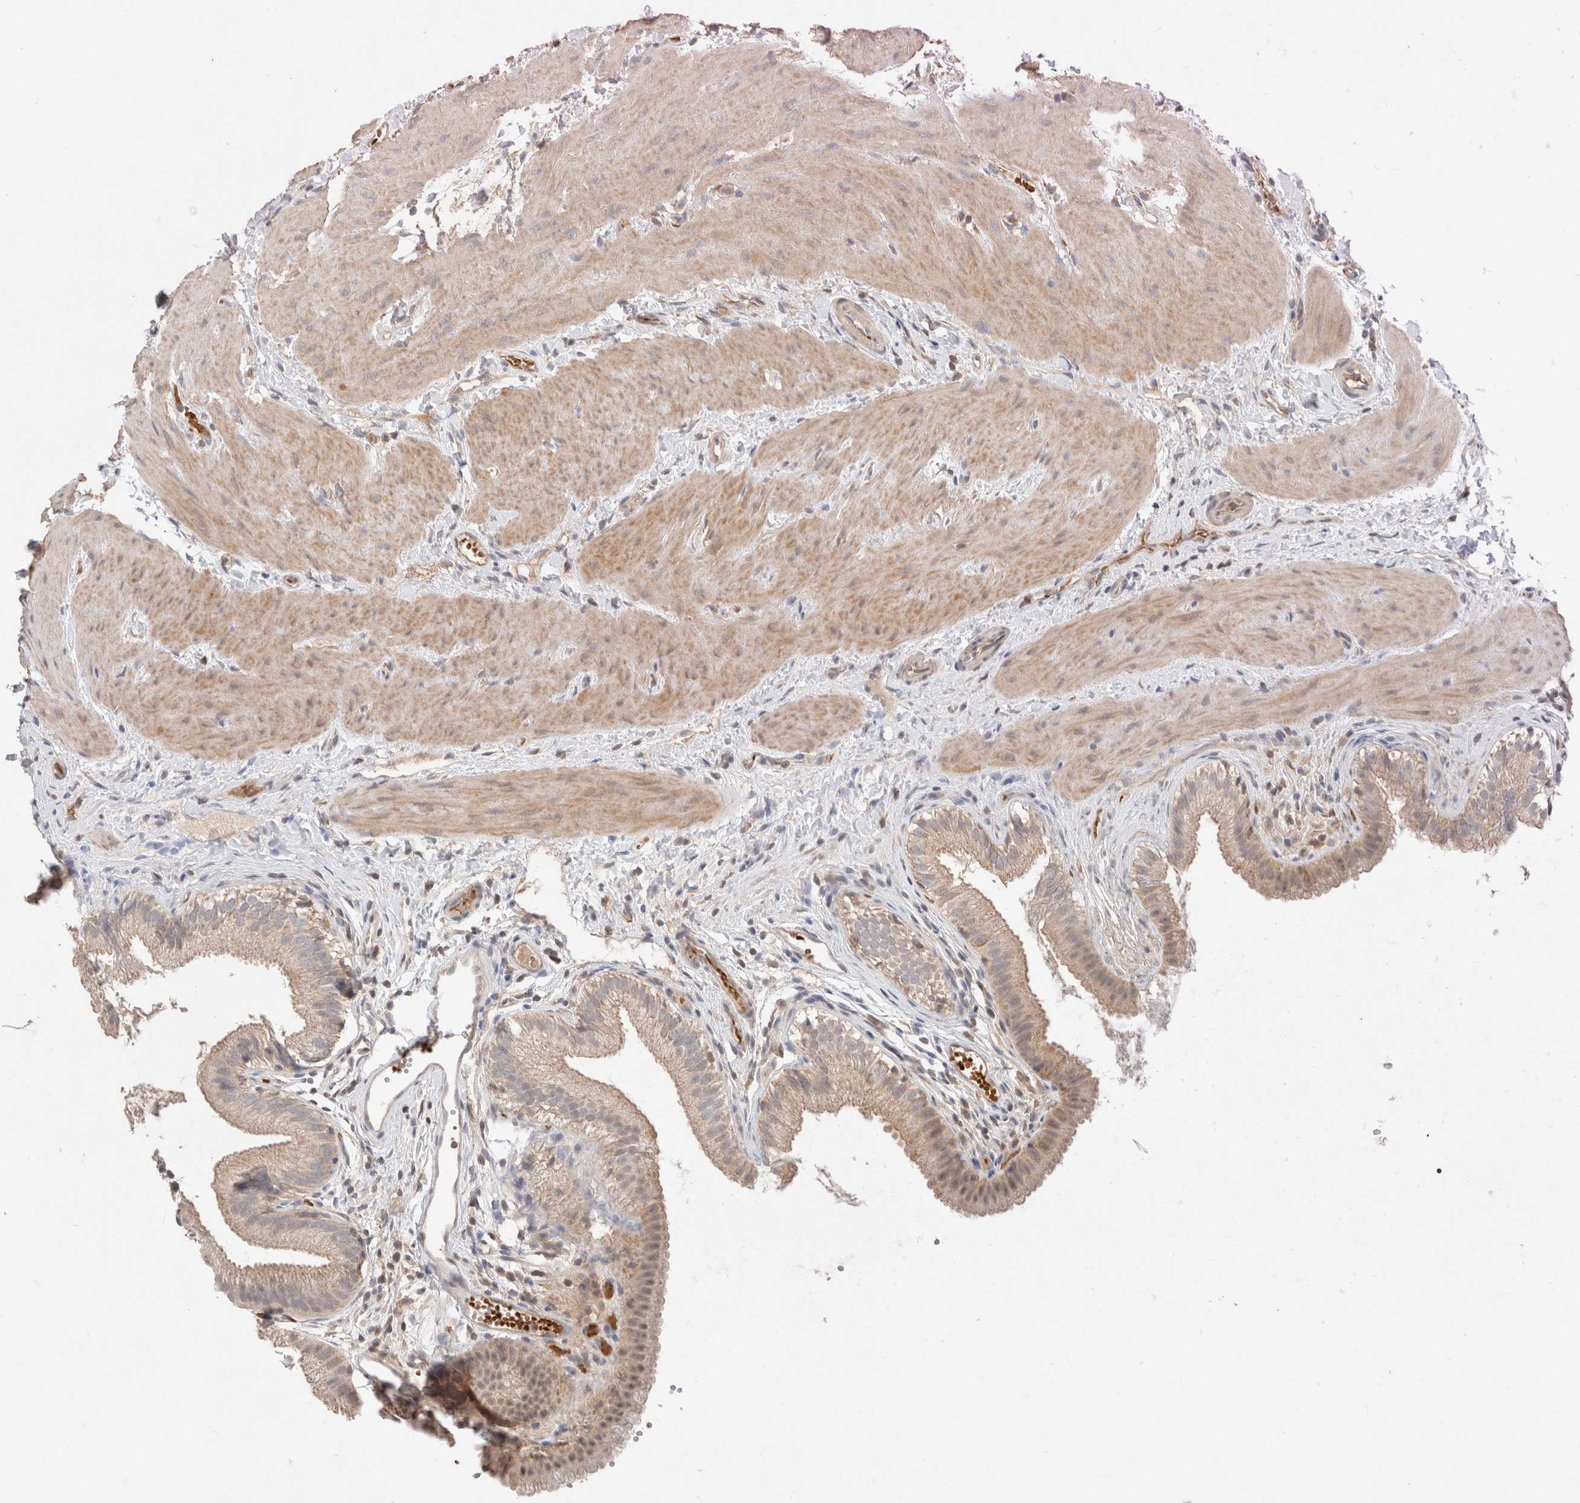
{"staining": {"intensity": "weak", "quantity": ">75%", "location": "cytoplasmic/membranous,nuclear"}, "tissue": "gallbladder", "cell_type": "Glandular cells", "image_type": "normal", "snomed": [{"axis": "morphology", "description": "Normal tissue, NOS"}, {"axis": "topography", "description": "Gallbladder"}], "caption": "Glandular cells exhibit low levels of weak cytoplasmic/membranous,nuclear expression in approximately >75% of cells in unremarkable human gallbladder.", "gene": "MRM3", "patient": {"sex": "female", "age": 26}}